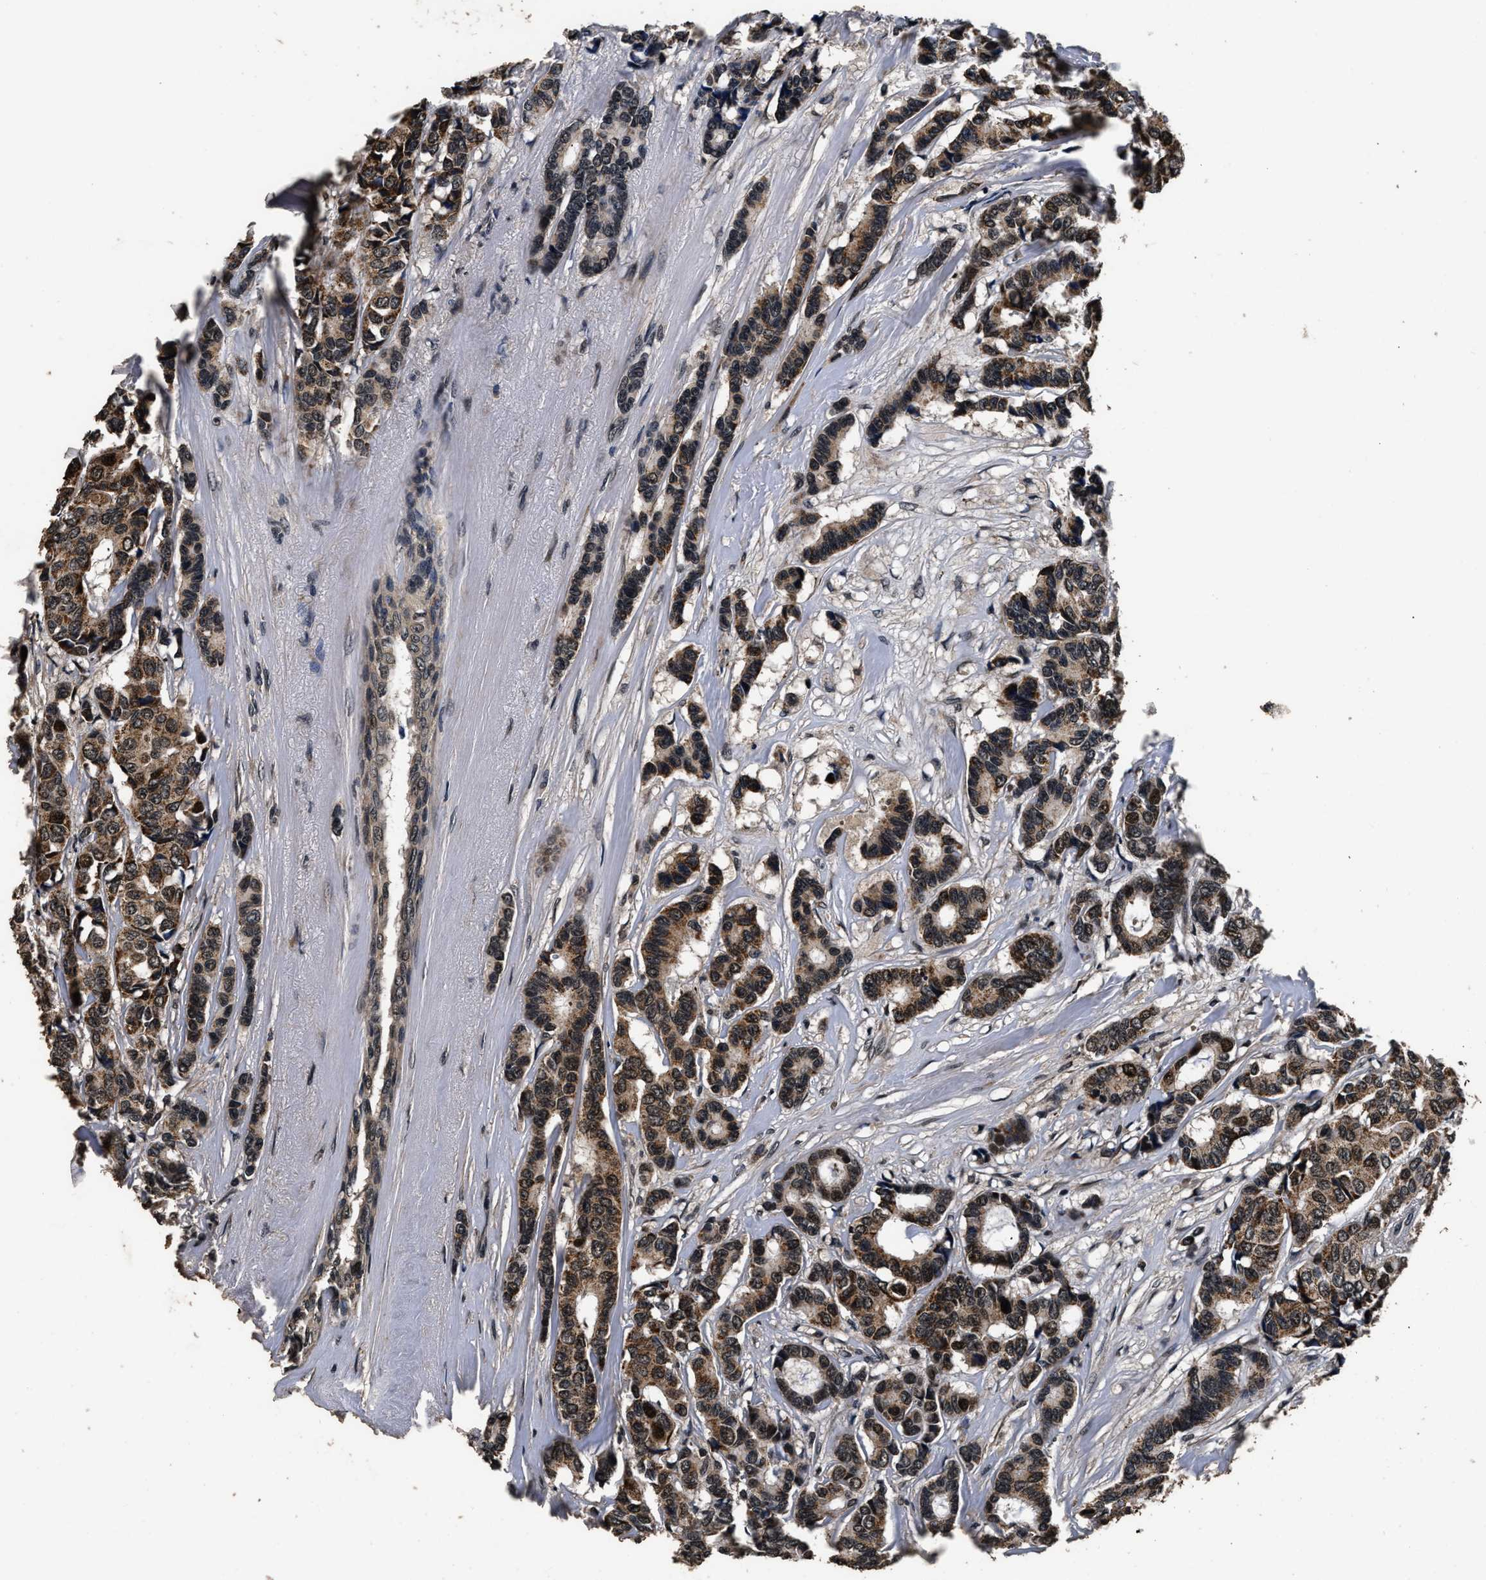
{"staining": {"intensity": "moderate", "quantity": ">75%", "location": "cytoplasmic/membranous,nuclear"}, "tissue": "breast cancer", "cell_type": "Tumor cells", "image_type": "cancer", "snomed": [{"axis": "morphology", "description": "Duct carcinoma"}, {"axis": "topography", "description": "Breast"}], "caption": "IHC staining of breast cancer (invasive ductal carcinoma), which exhibits medium levels of moderate cytoplasmic/membranous and nuclear positivity in about >75% of tumor cells indicating moderate cytoplasmic/membranous and nuclear protein expression. The staining was performed using DAB (3,3'-diaminobenzidine) (brown) for protein detection and nuclei were counterstained in hematoxylin (blue).", "gene": "CSTF1", "patient": {"sex": "female", "age": 87}}